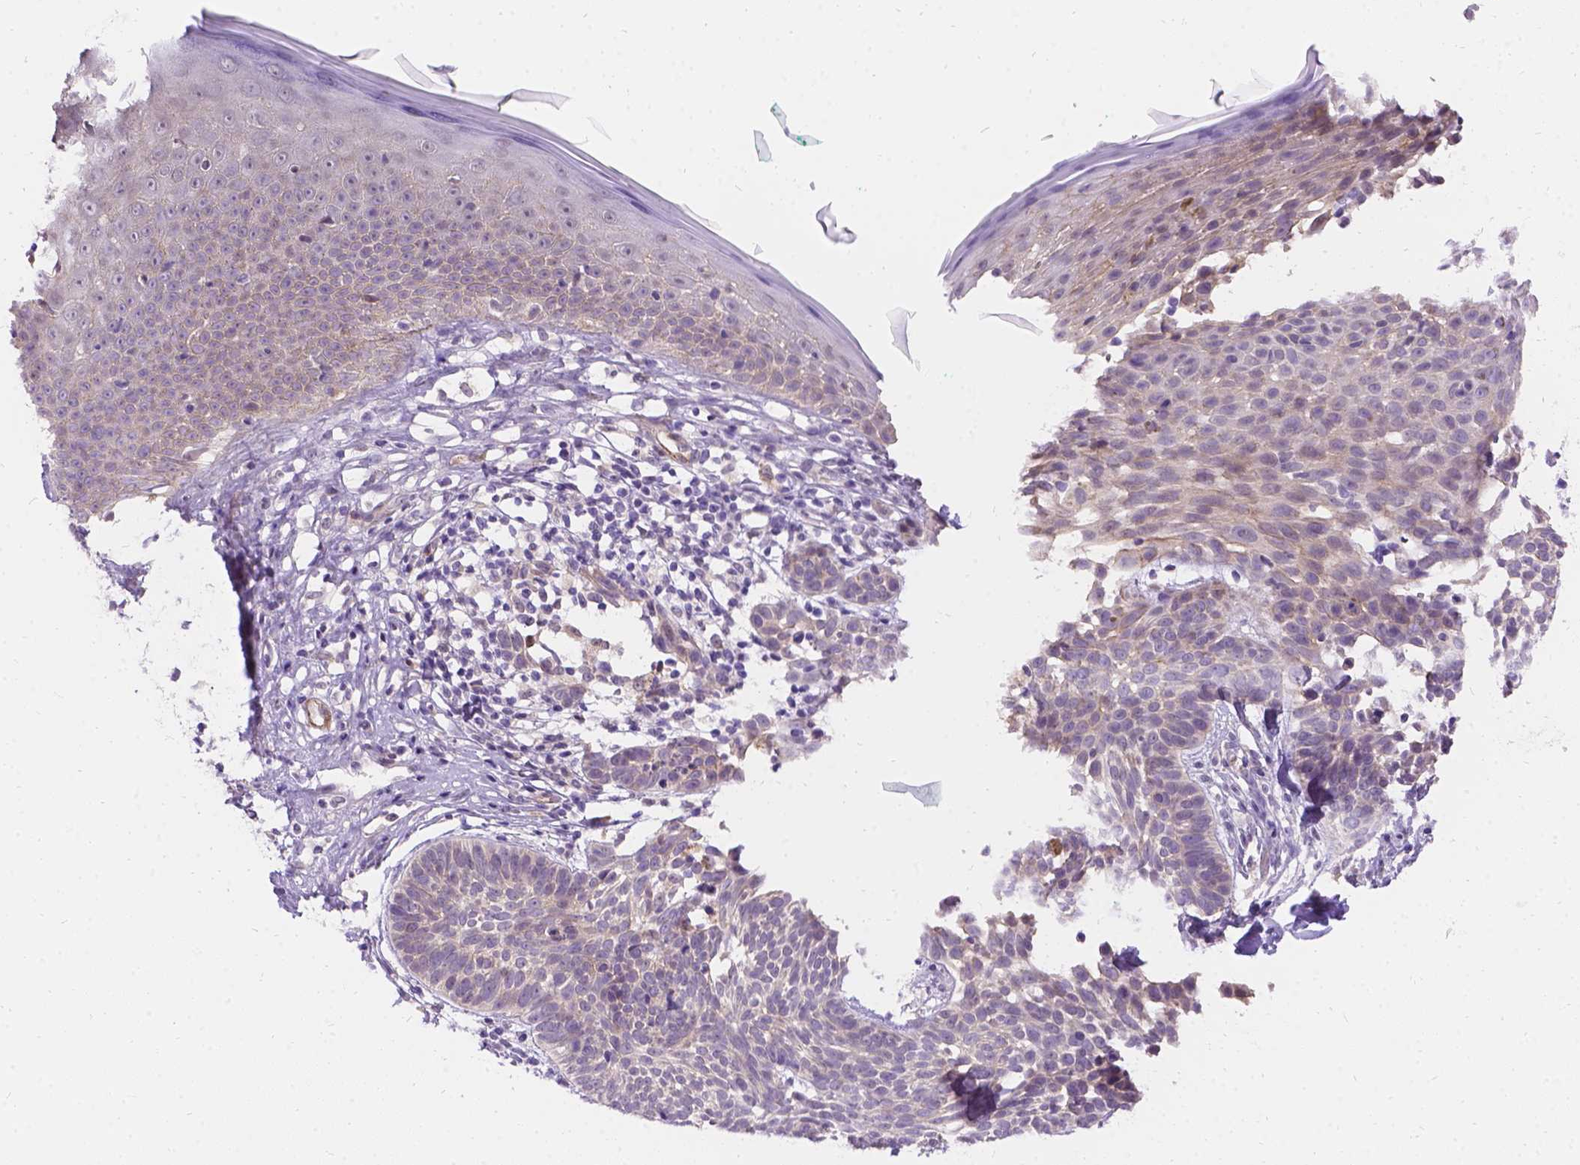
{"staining": {"intensity": "negative", "quantity": "none", "location": "none"}, "tissue": "skin cancer", "cell_type": "Tumor cells", "image_type": "cancer", "snomed": [{"axis": "morphology", "description": "Basal cell carcinoma"}, {"axis": "topography", "description": "Skin"}], "caption": "Skin cancer was stained to show a protein in brown. There is no significant positivity in tumor cells.", "gene": "PALS1", "patient": {"sex": "male", "age": 85}}